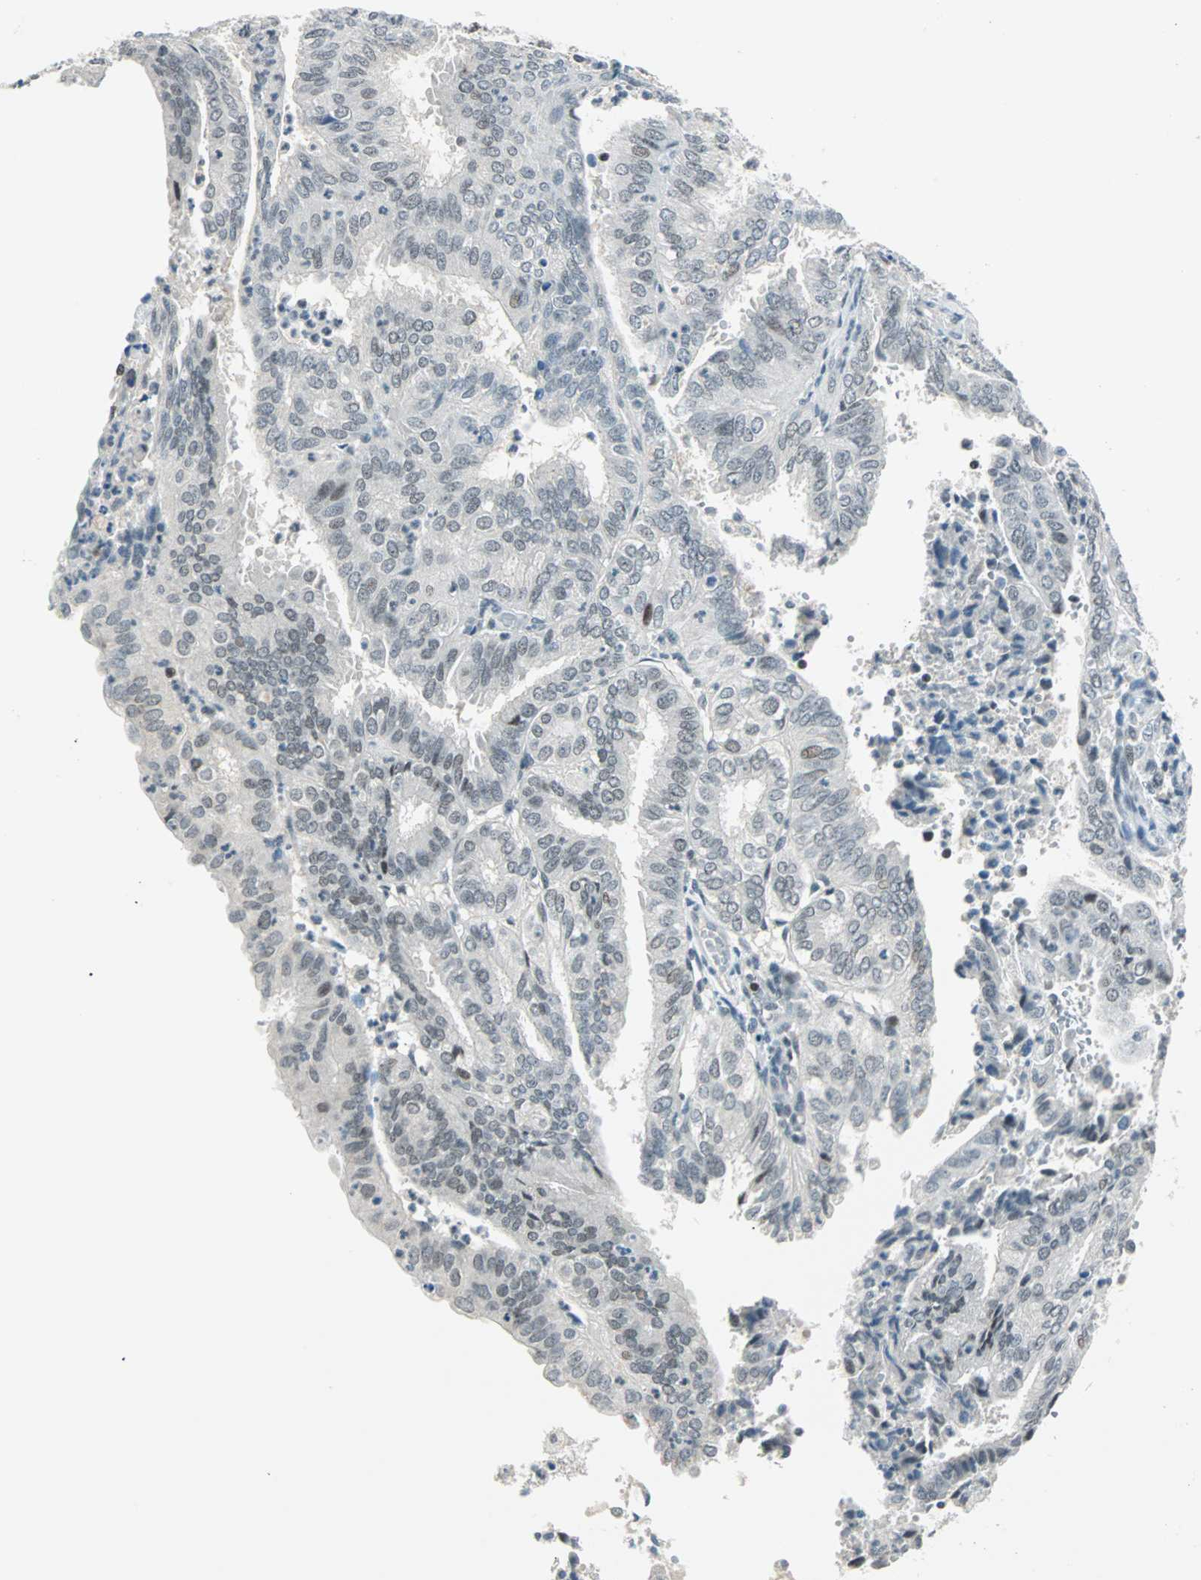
{"staining": {"intensity": "weak", "quantity": "25%-75%", "location": "nuclear"}, "tissue": "endometrial cancer", "cell_type": "Tumor cells", "image_type": "cancer", "snomed": [{"axis": "morphology", "description": "Adenocarcinoma, NOS"}, {"axis": "topography", "description": "Uterus"}], "caption": "Protein analysis of endometrial cancer (adenocarcinoma) tissue reveals weak nuclear staining in approximately 25%-75% of tumor cells.", "gene": "SIN3A", "patient": {"sex": "female", "age": 60}}